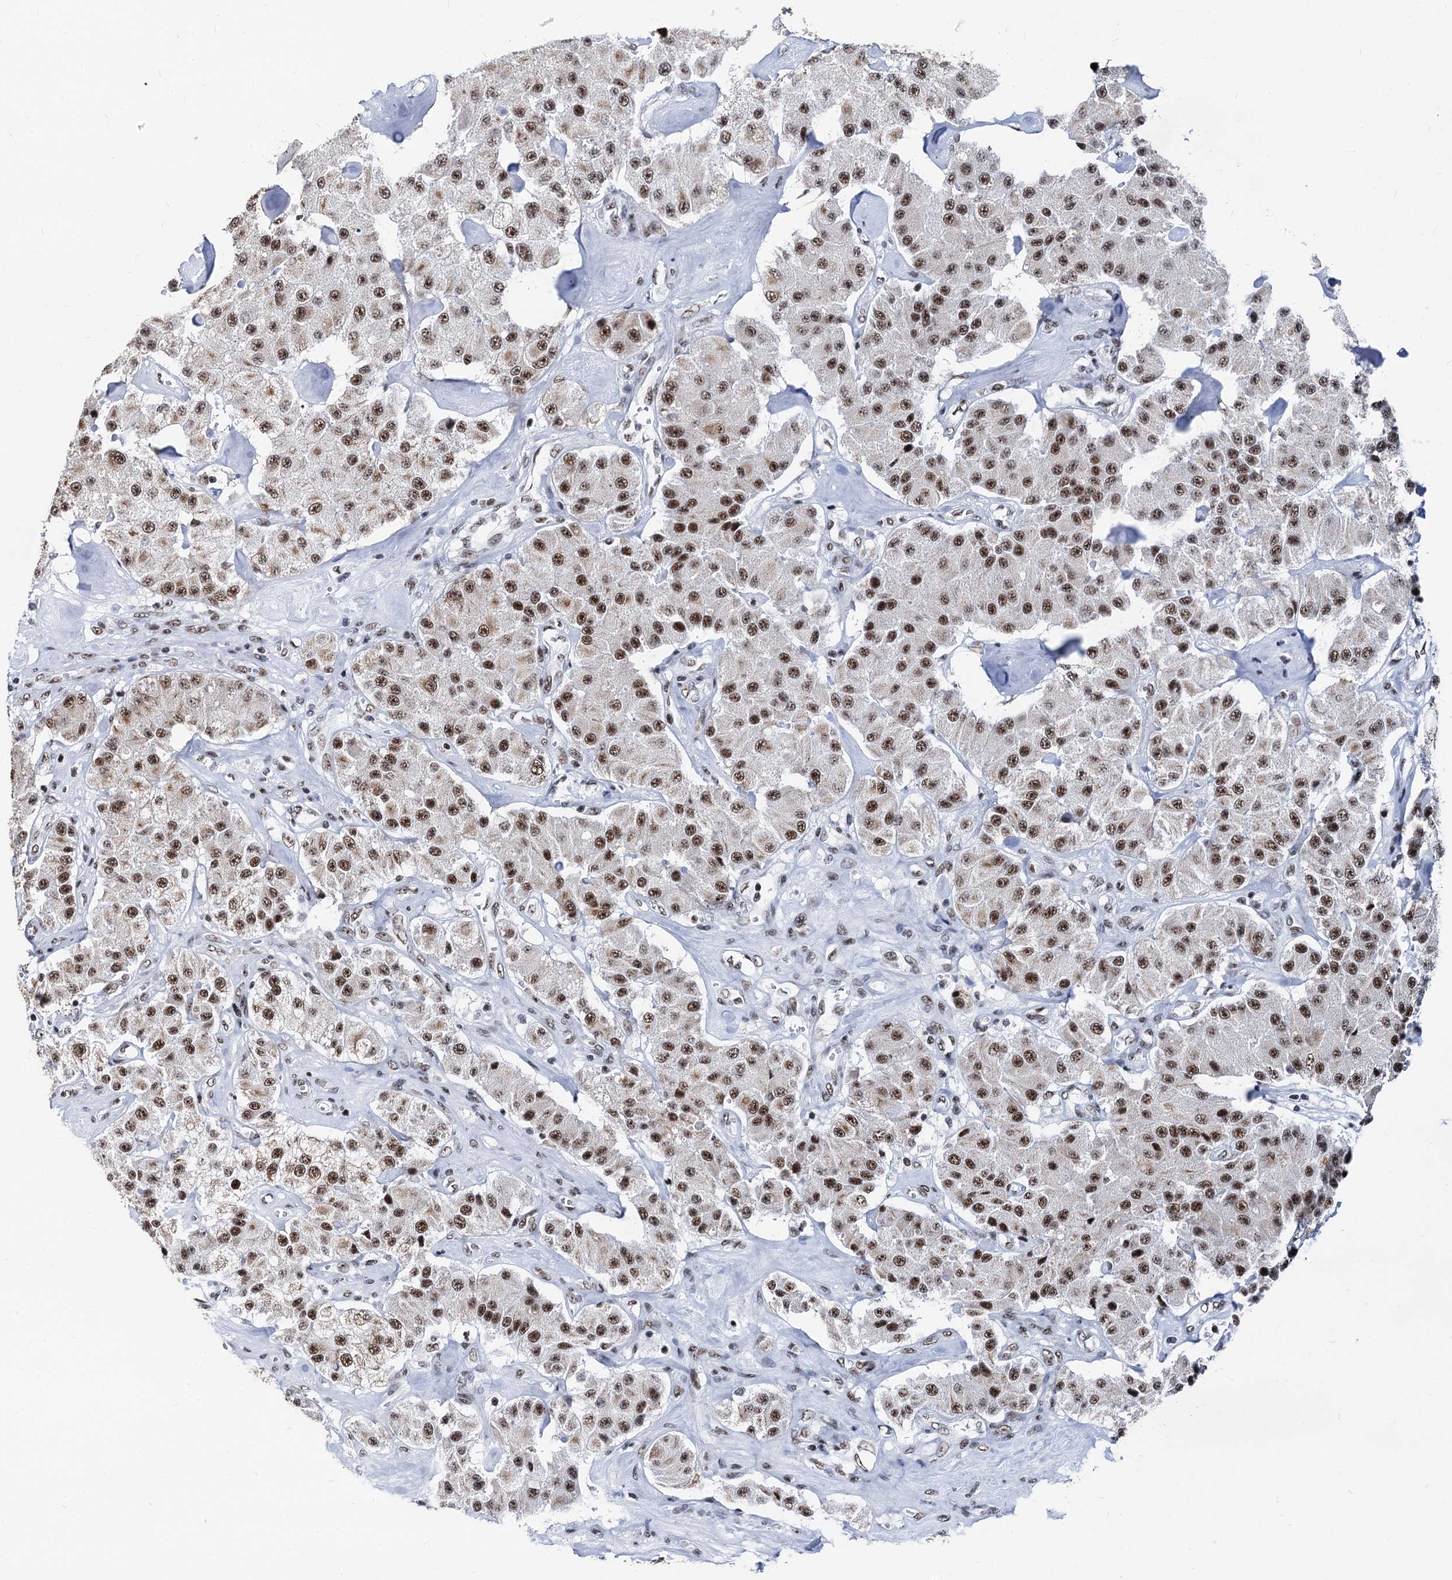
{"staining": {"intensity": "moderate", "quantity": ">75%", "location": "nuclear"}, "tissue": "carcinoid", "cell_type": "Tumor cells", "image_type": "cancer", "snomed": [{"axis": "morphology", "description": "Carcinoid, malignant, NOS"}, {"axis": "topography", "description": "Pancreas"}], "caption": "IHC of carcinoid exhibits medium levels of moderate nuclear staining in approximately >75% of tumor cells. (Stains: DAB in brown, nuclei in blue, Microscopy: brightfield microscopy at high magnification).", "gene": "DDX23", "patient": {"sex": "male", "age": 41}}